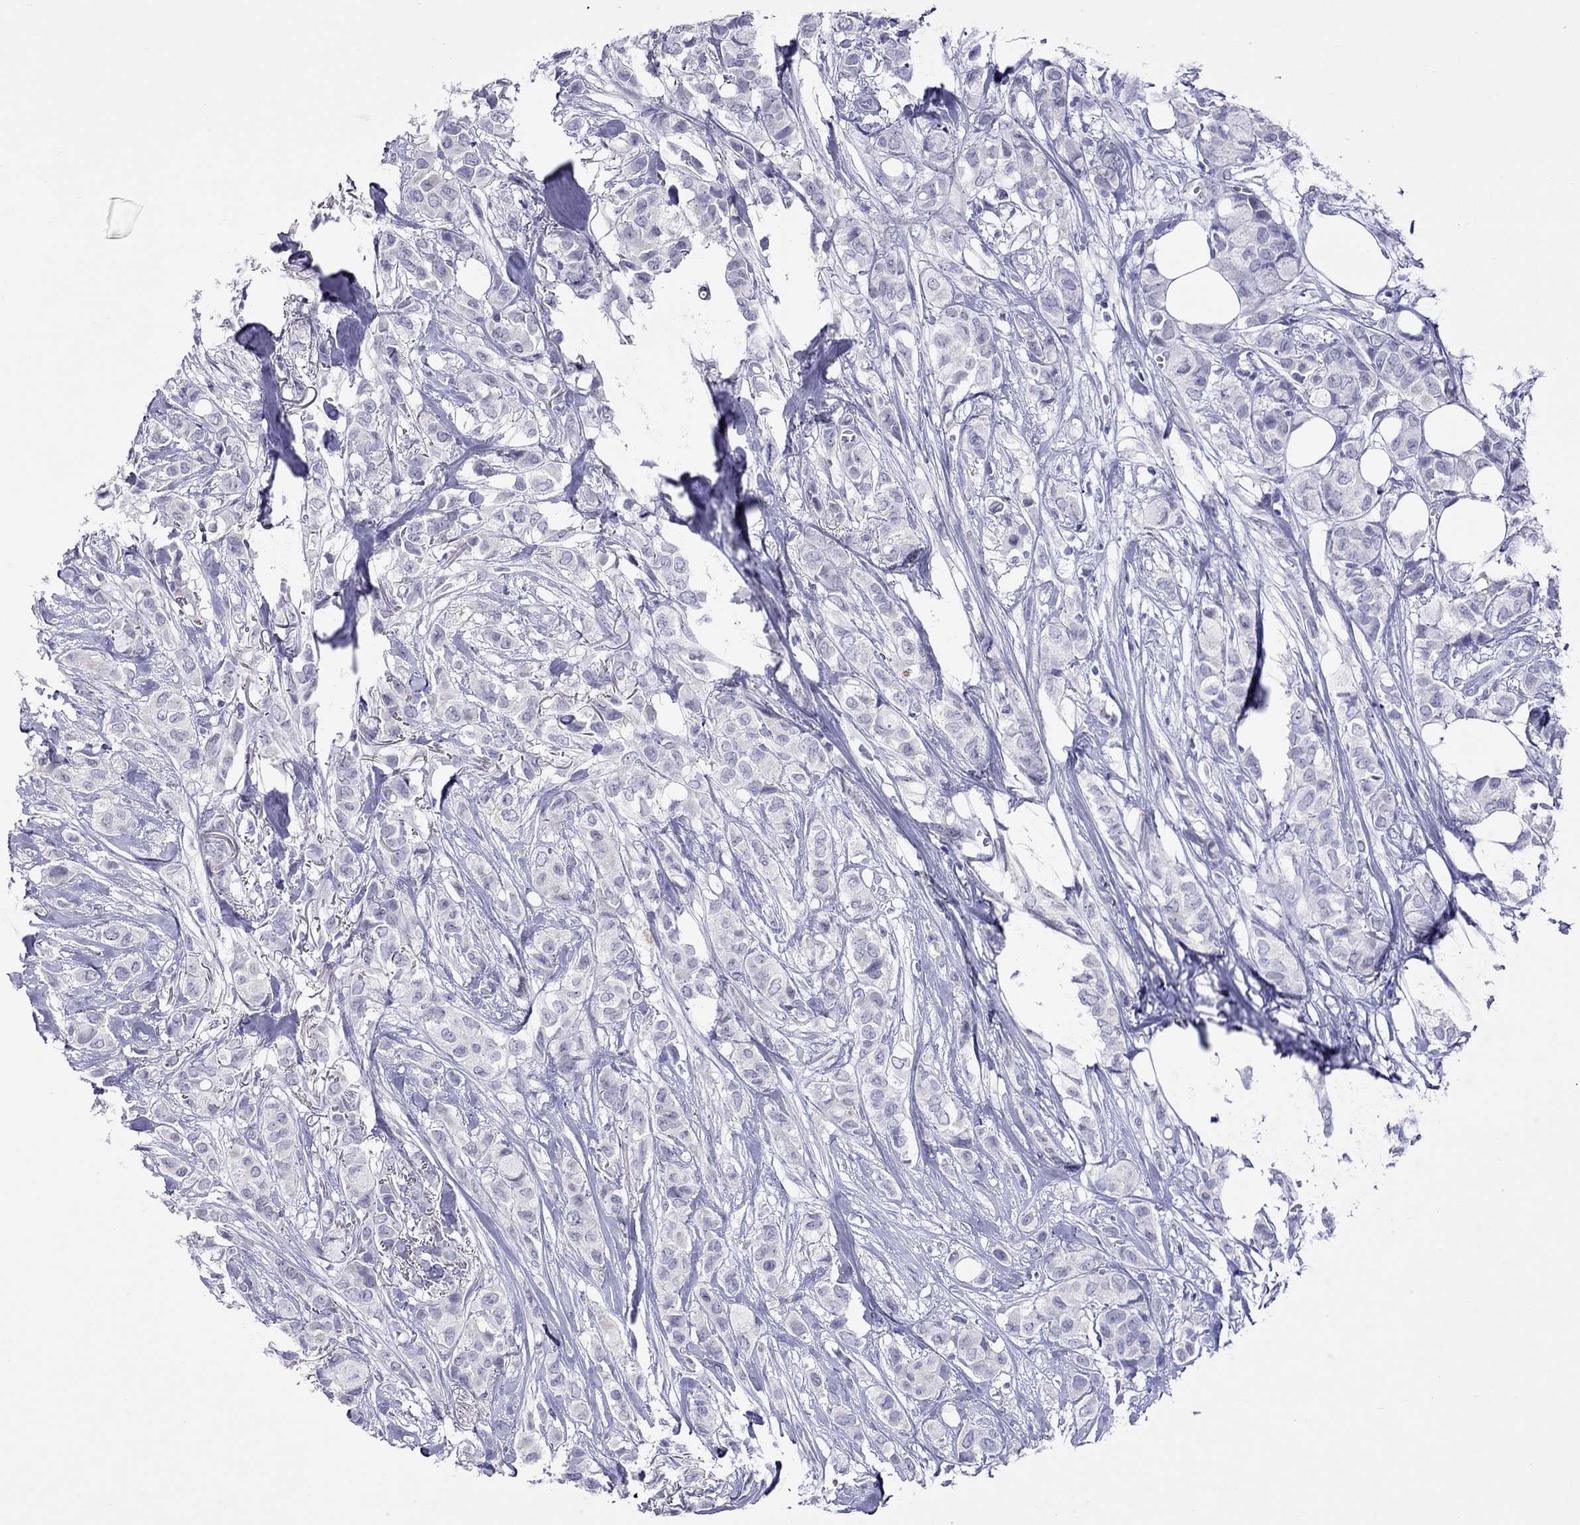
{"staining": {"intensity": "negative", "quantity": "none", "location": "none"}, "tissue": "breast cancer", "cell_type": "Tumor cells", "image_type": "cancer", "snomed": [{"axis": "morphology", "description": "Duct carcinoma"}, {"axis": "topography", "description": "Breast"}], "caption": "Immunohistochemical staining of human breast cancer reveals no significant staining in tumor cells.", "gene": "CHRNB3", "patient": {"sex": "female", "age": 85}}